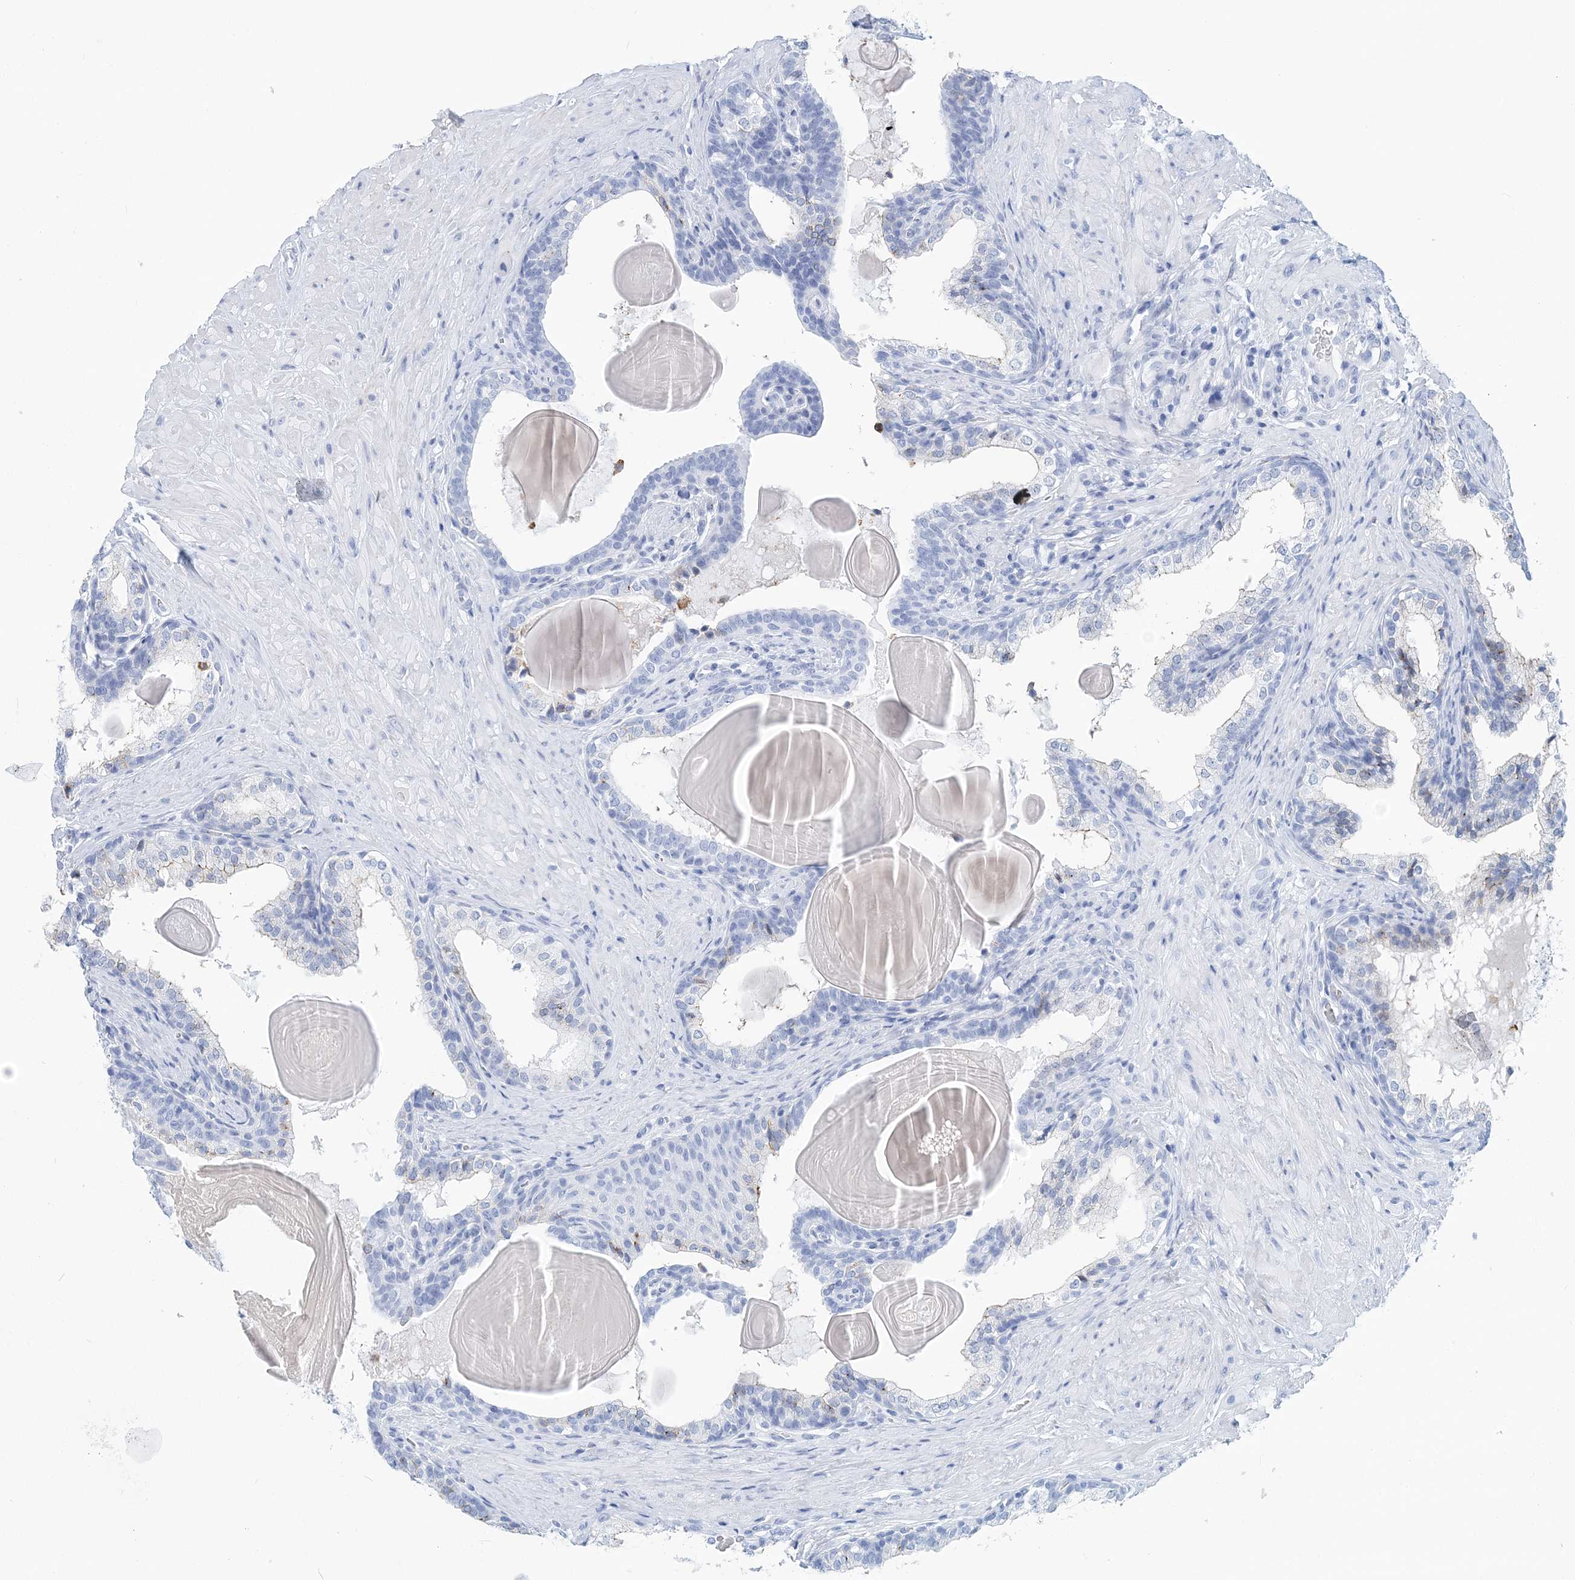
{"staining": {"intensity": "negative", "quantity": "none", "location": "none"}, "tissue": "prostate cancer", "cell_type": "Tumor cells", "image_type": "cancer", "snomed": [{"axis": "morphology", "description": "Adenocarcinoma, High grade"}, {"axis": "topography", "description": "Prostate"}], "caption": "Tumor cells are negative for protein expression in human adenocarcinoma (high-grade) (prostate).", "gene": "NKX6-1", "patient": {"sex": "male", "age": 56}}